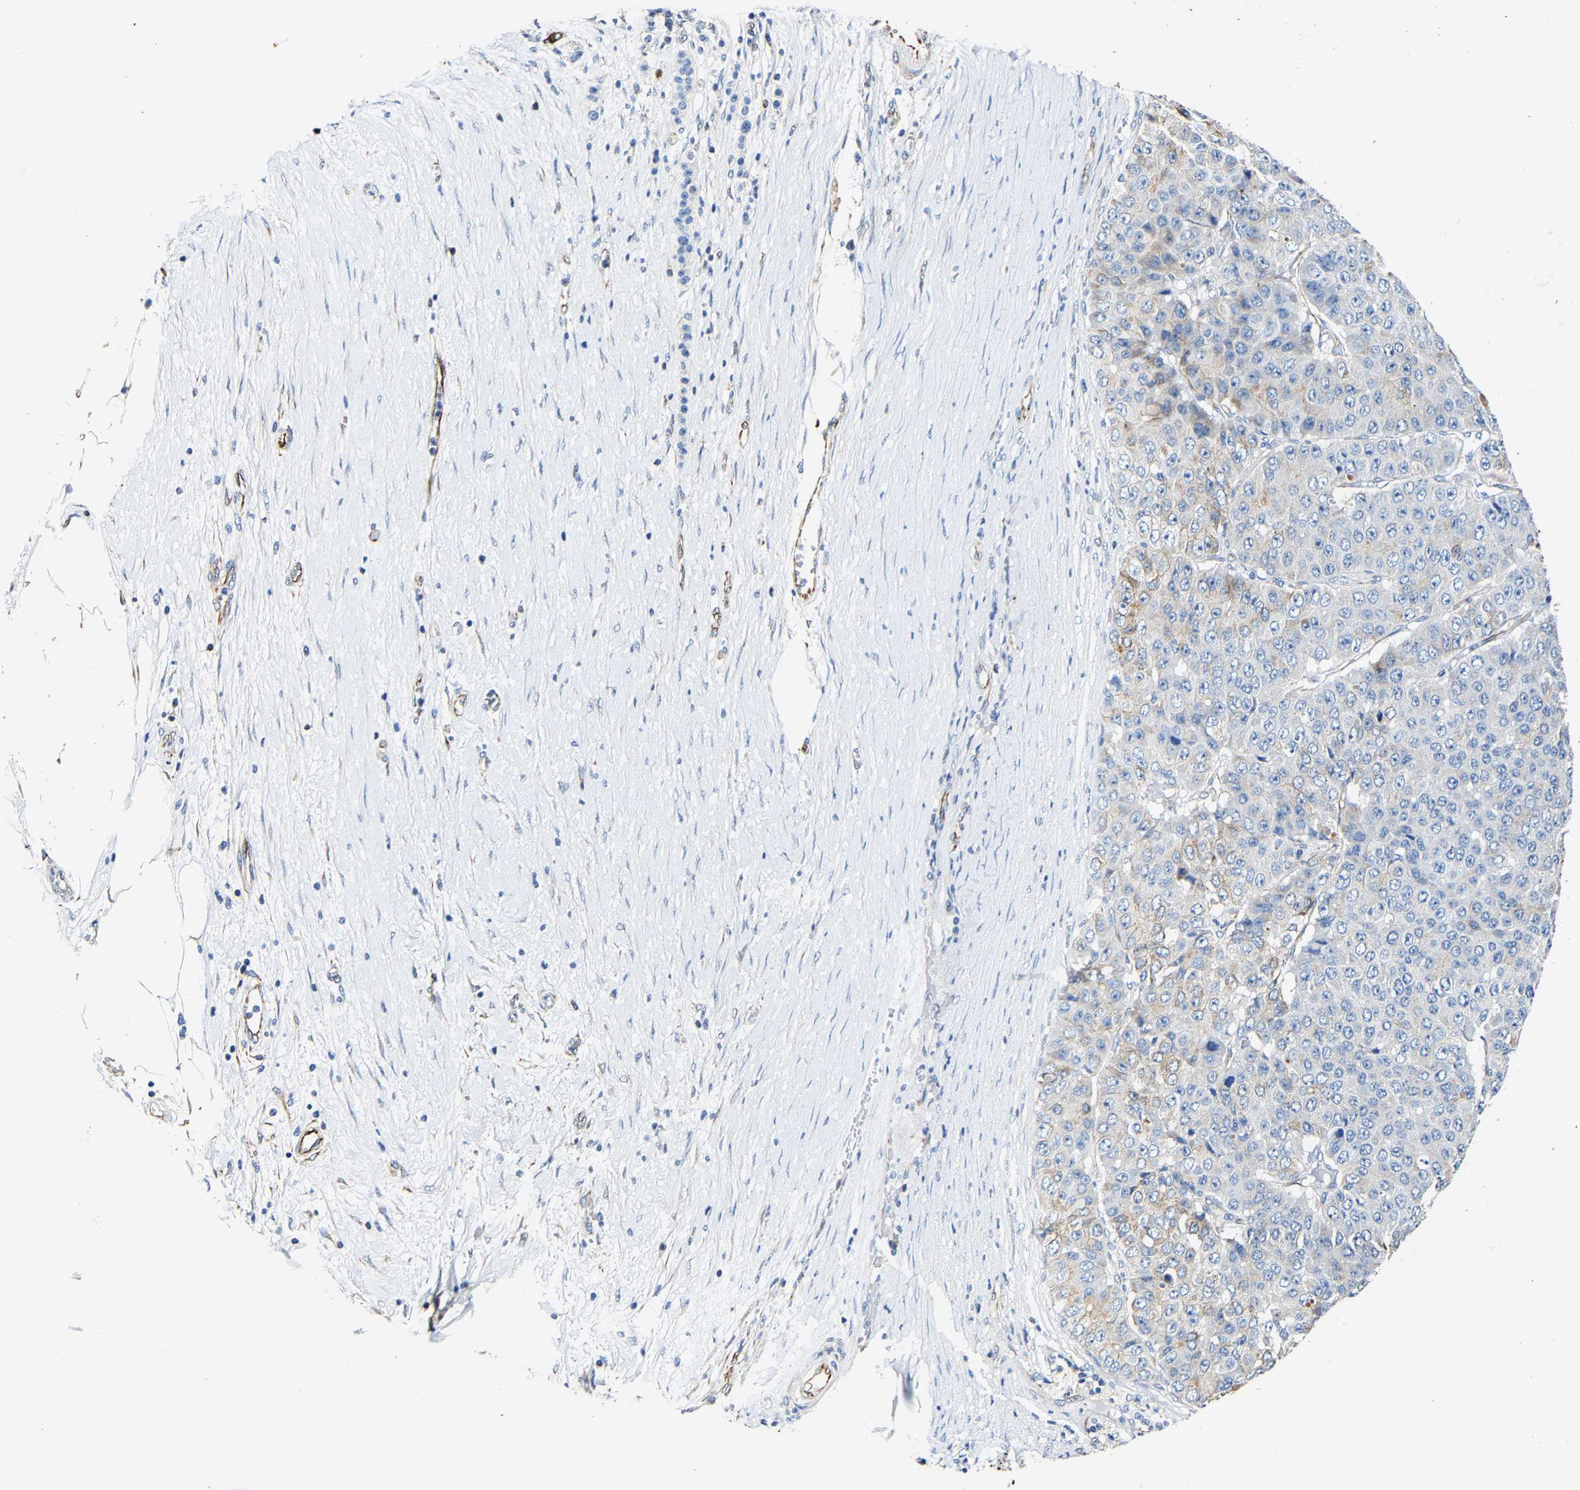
{"staining": {"intensity": "weak", "quantity": "<25%", "location": "cytoplasmic/membranous"}, "tissue": "pancreatic cancer", "cell_type": "Tumor cells", "image_type": "cancer", "snomed": [{"axis": "morphology", "description": "Adenocarcinoma, NOS"}, {"axis": "topography", "description": "Pancreas"}], "caption": "Tumor cells show no significant staining in pancreatic adenocarcinoma.", "gene": "MMEL1", "patient": {"sex": "male", "age": 50}}